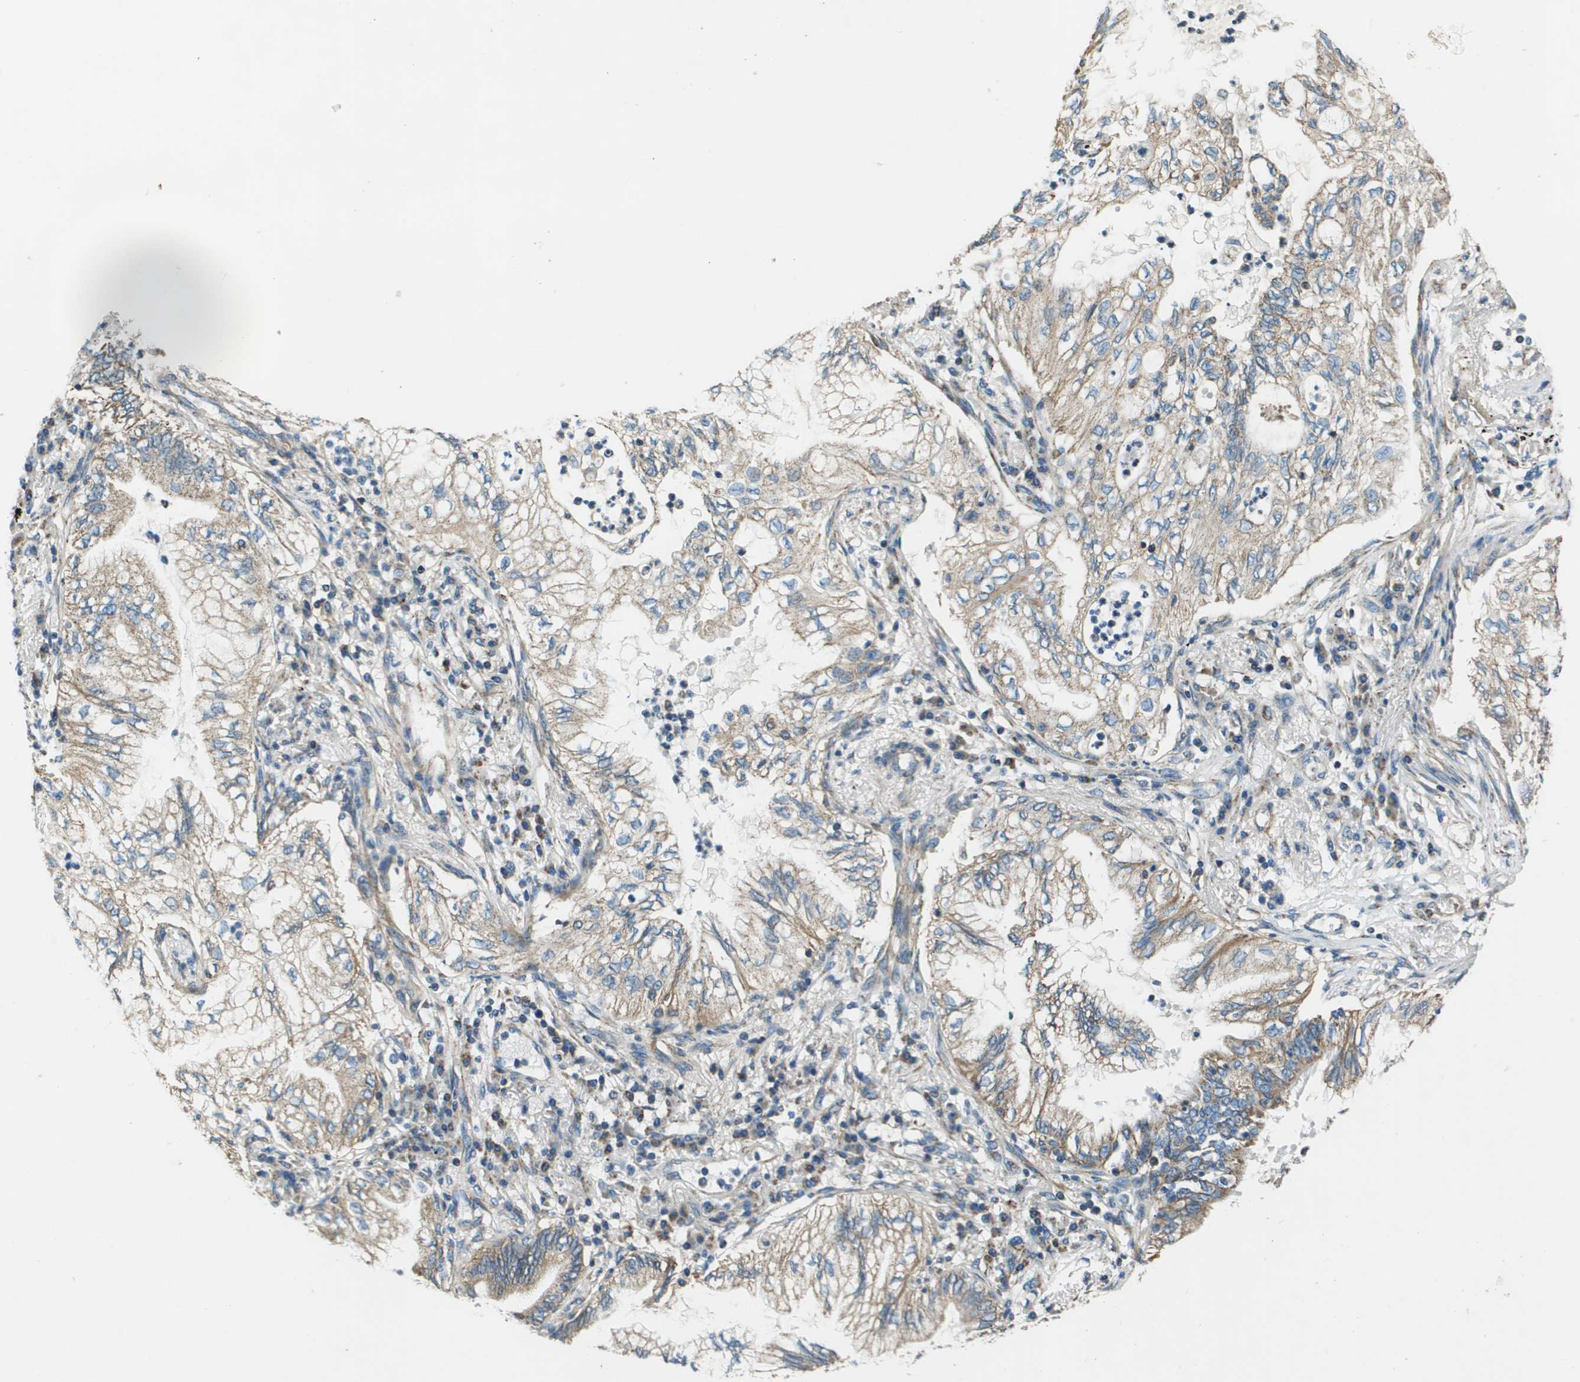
{"staining": {"intensity": "weak", "quantity": "25%-75%", "location": "cytoplasmic/membranous"}, "tissue": "lung cancer", "cell_type": "Tumor cells", "image_type": "cancer", "snomed": [{"axis": "morphology", "description": "Normal tissue, NOS"}, {"axis": "morphology", "description": "Adenocarcinoma, NOS"}, {"axis": "topography", "description": "Bronchus"}, {"axis": "topography", "description": "Lung"}], "caption": "DAB (3,3'-diaminobenzidine) immunohistochemical staining of lung cancer (adenocarcinoma) displays weak cytoplasmic/membranous protein expression in about 25%-75% of tumor cells.", "gene": "TMEM51", "patient": {"sex": "female", "age": 70}}